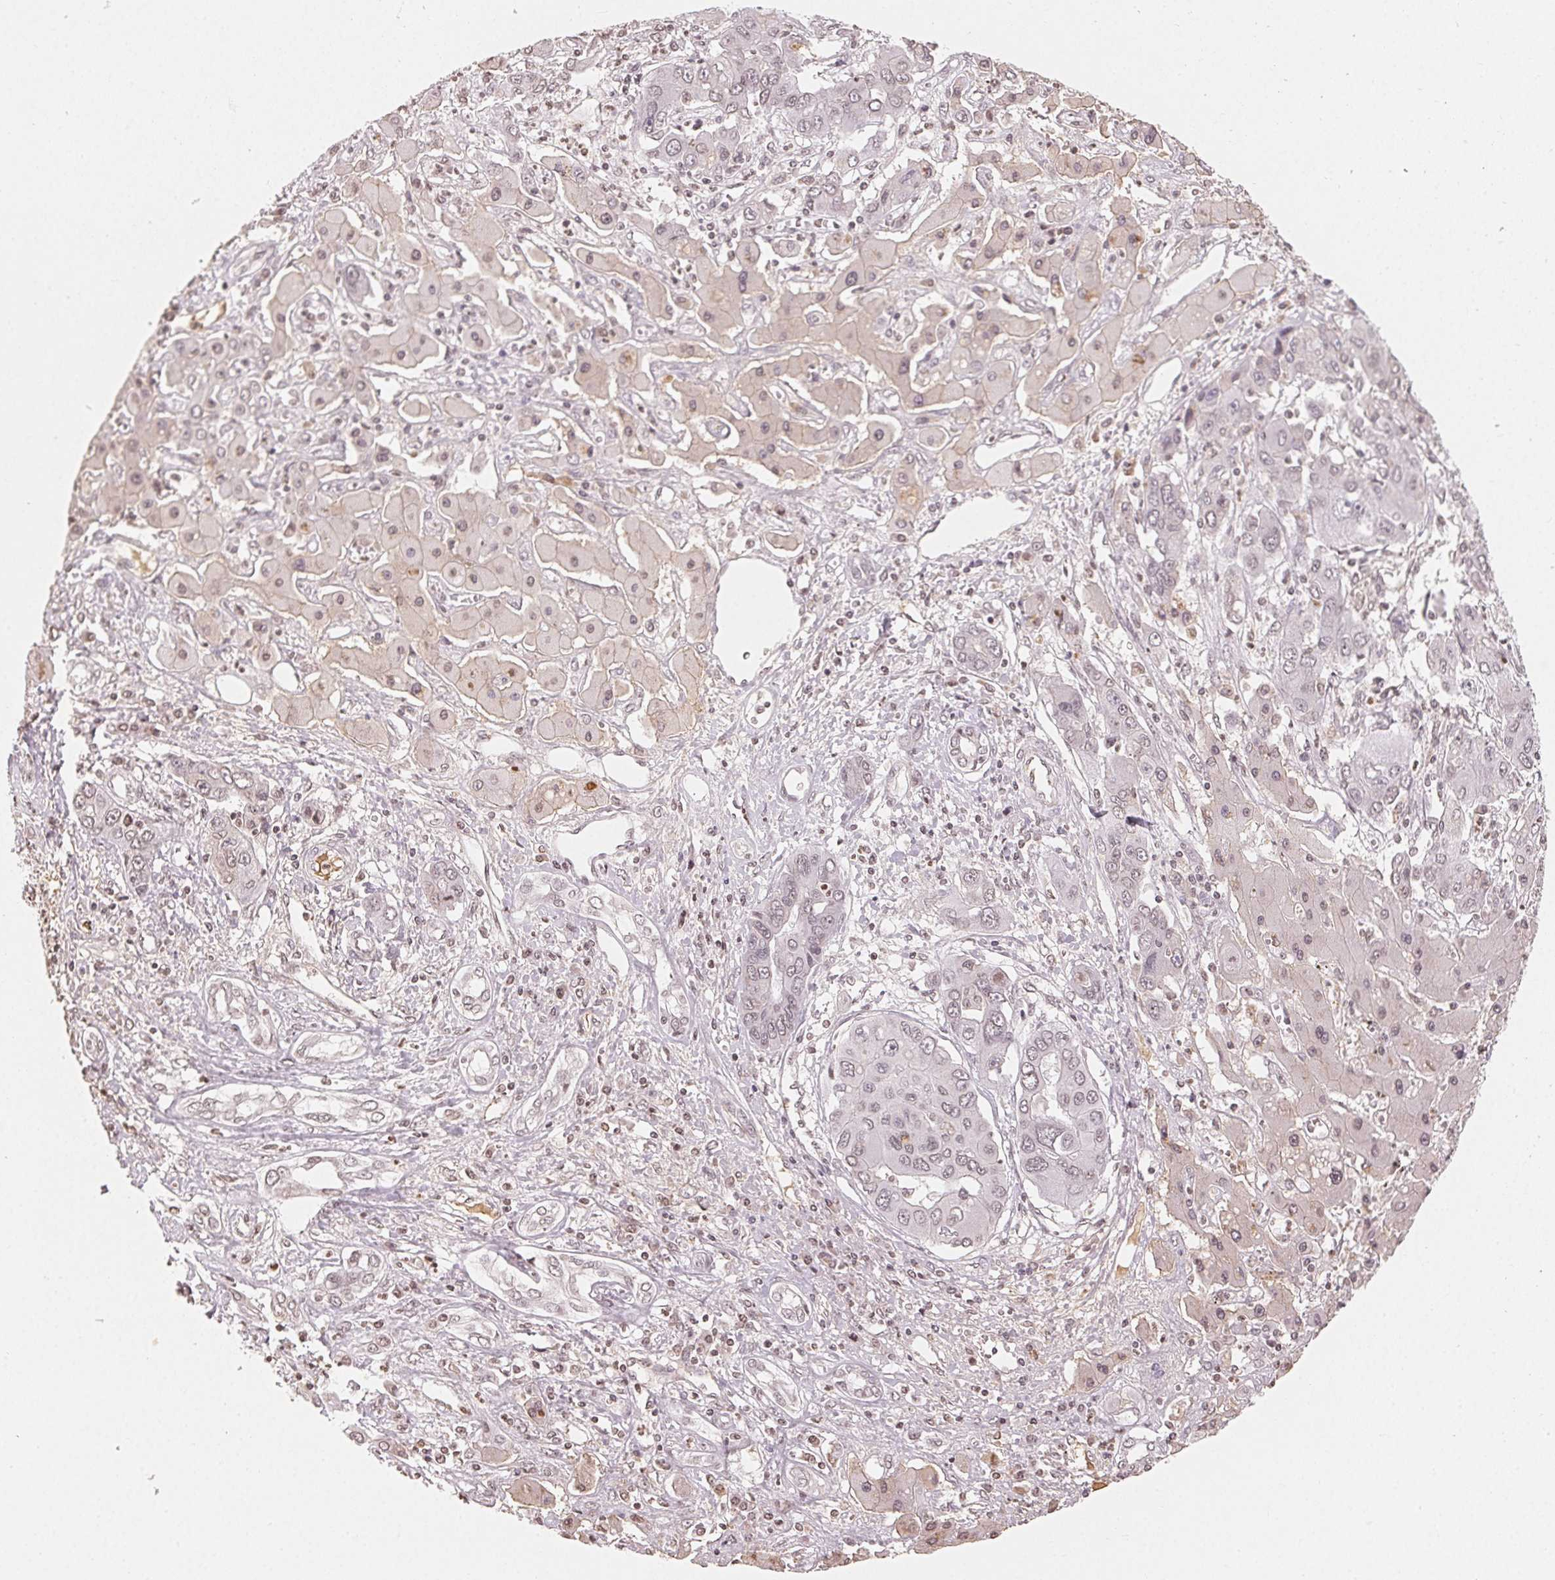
{"staining": {"intensity": "negative", "quantity": "none", "location": "none"}, "tissue": "liver cancer", "cell_type": "Tumor cells", "image_type": "cancer", "snomed": [{"axis": "morphology", "description": "Cholangiocarcinoma"}, {"axis": "topography", "description": "Liver"}], "caption": "DAB (3,3'-diaminobenzidine) immunohistochemical staining of cholangiocarcinoma (liver) demonstrates no significant staining in tumor cells. (Stains: DAB (3,3'-diaminobenzidine) IHC with hematoxylin counter stain, Microscopy: brightfield microscopy at high magnification).", "gene": "TBP", "patient": {"sex": "male", "age": 67}}